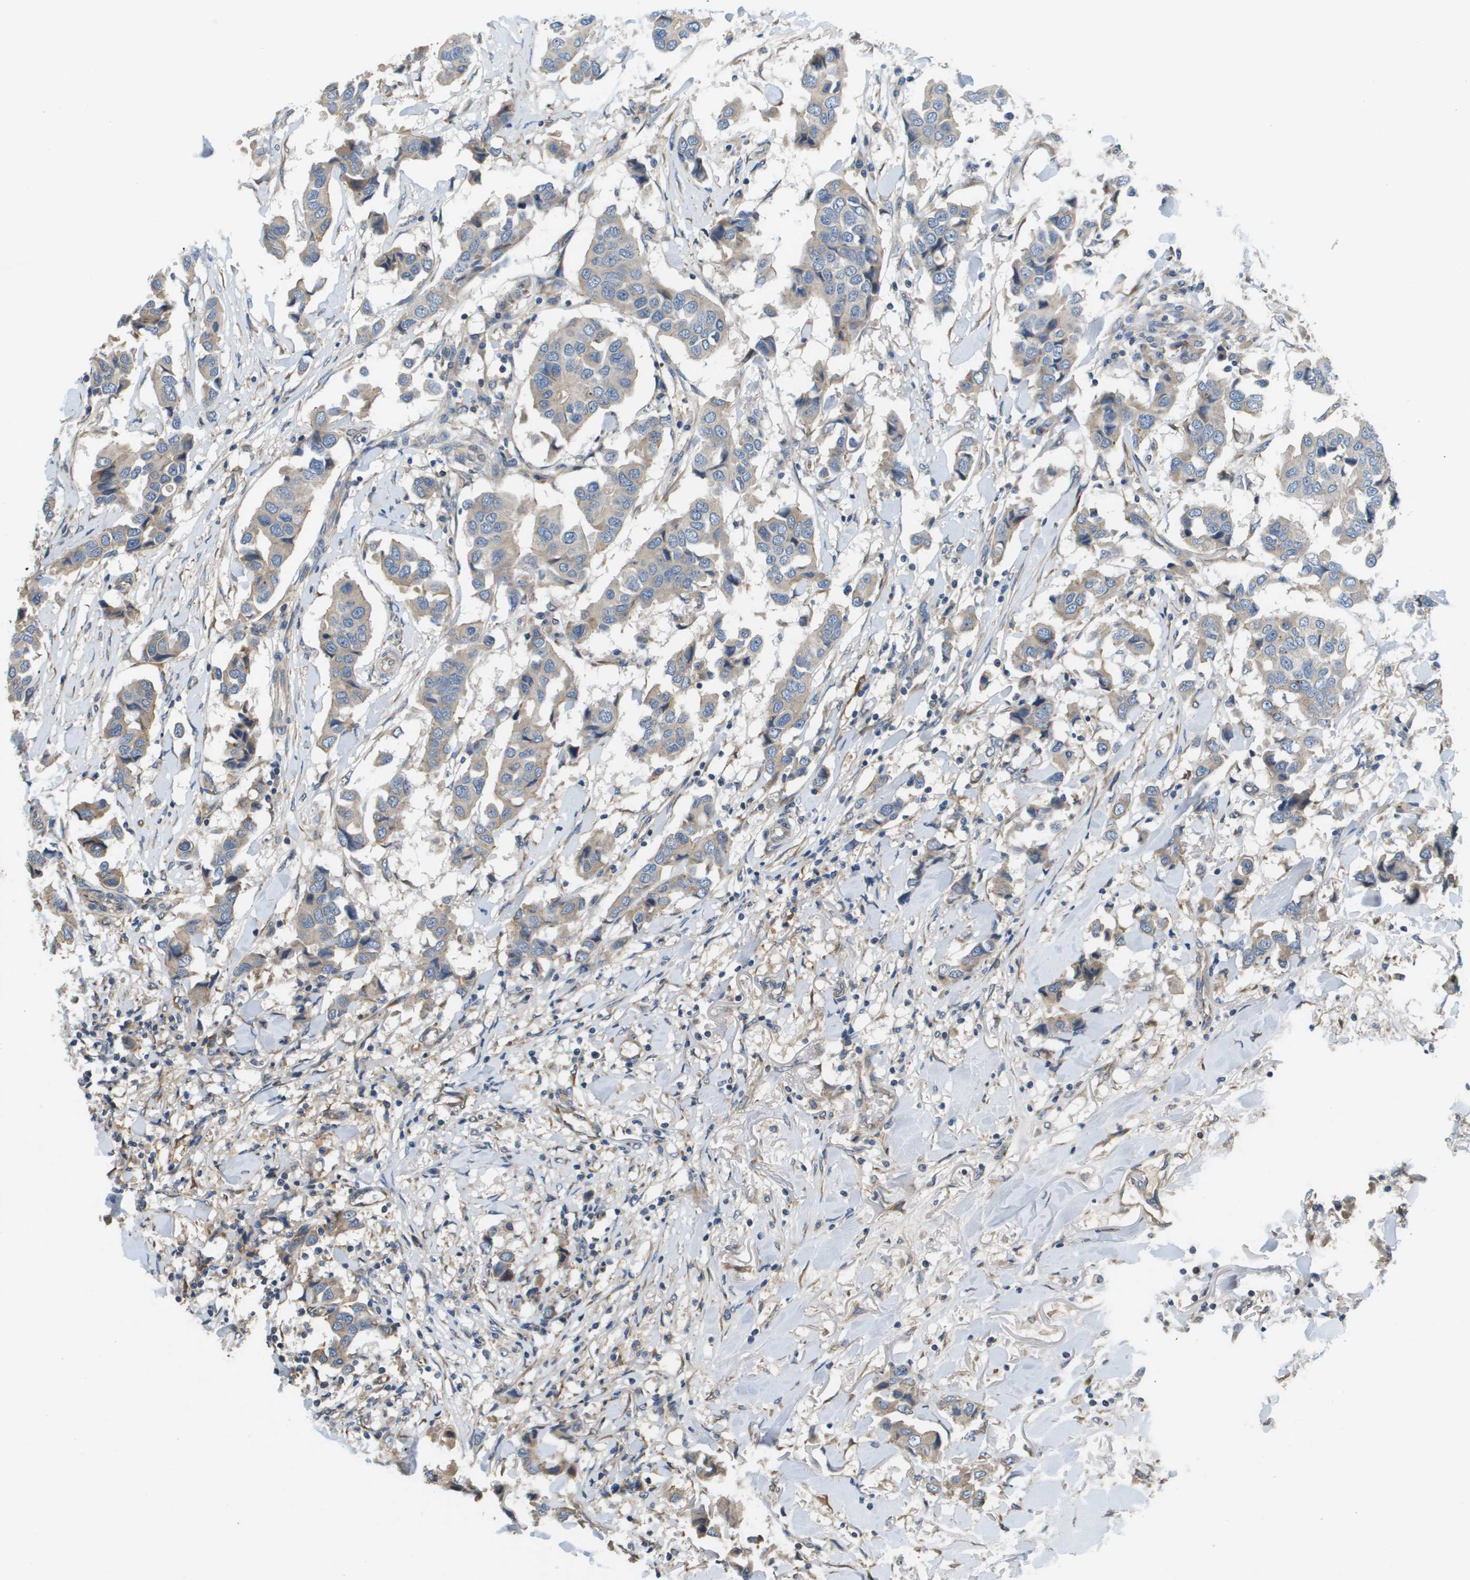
{"staining": {"intensity": "weak", "quantity": ">75%", "location": "cytoplasmic/membranous"}, "tissue": "breast cancer", "cell_type": "Tumor cells", "image_type": "cancer", "snomed": [{"axis": "morphology", "description": "Duct carcinoma"}, {"axis": "topography", "description": "Breast"}], "caption": "Breast cancer stained with a brown dye shows weak cytoplasmic/membranous positive staining in about >75% of tumor cells.", "gene": "SAMSN1", "patient": {"sex": "female", "age": 80}}